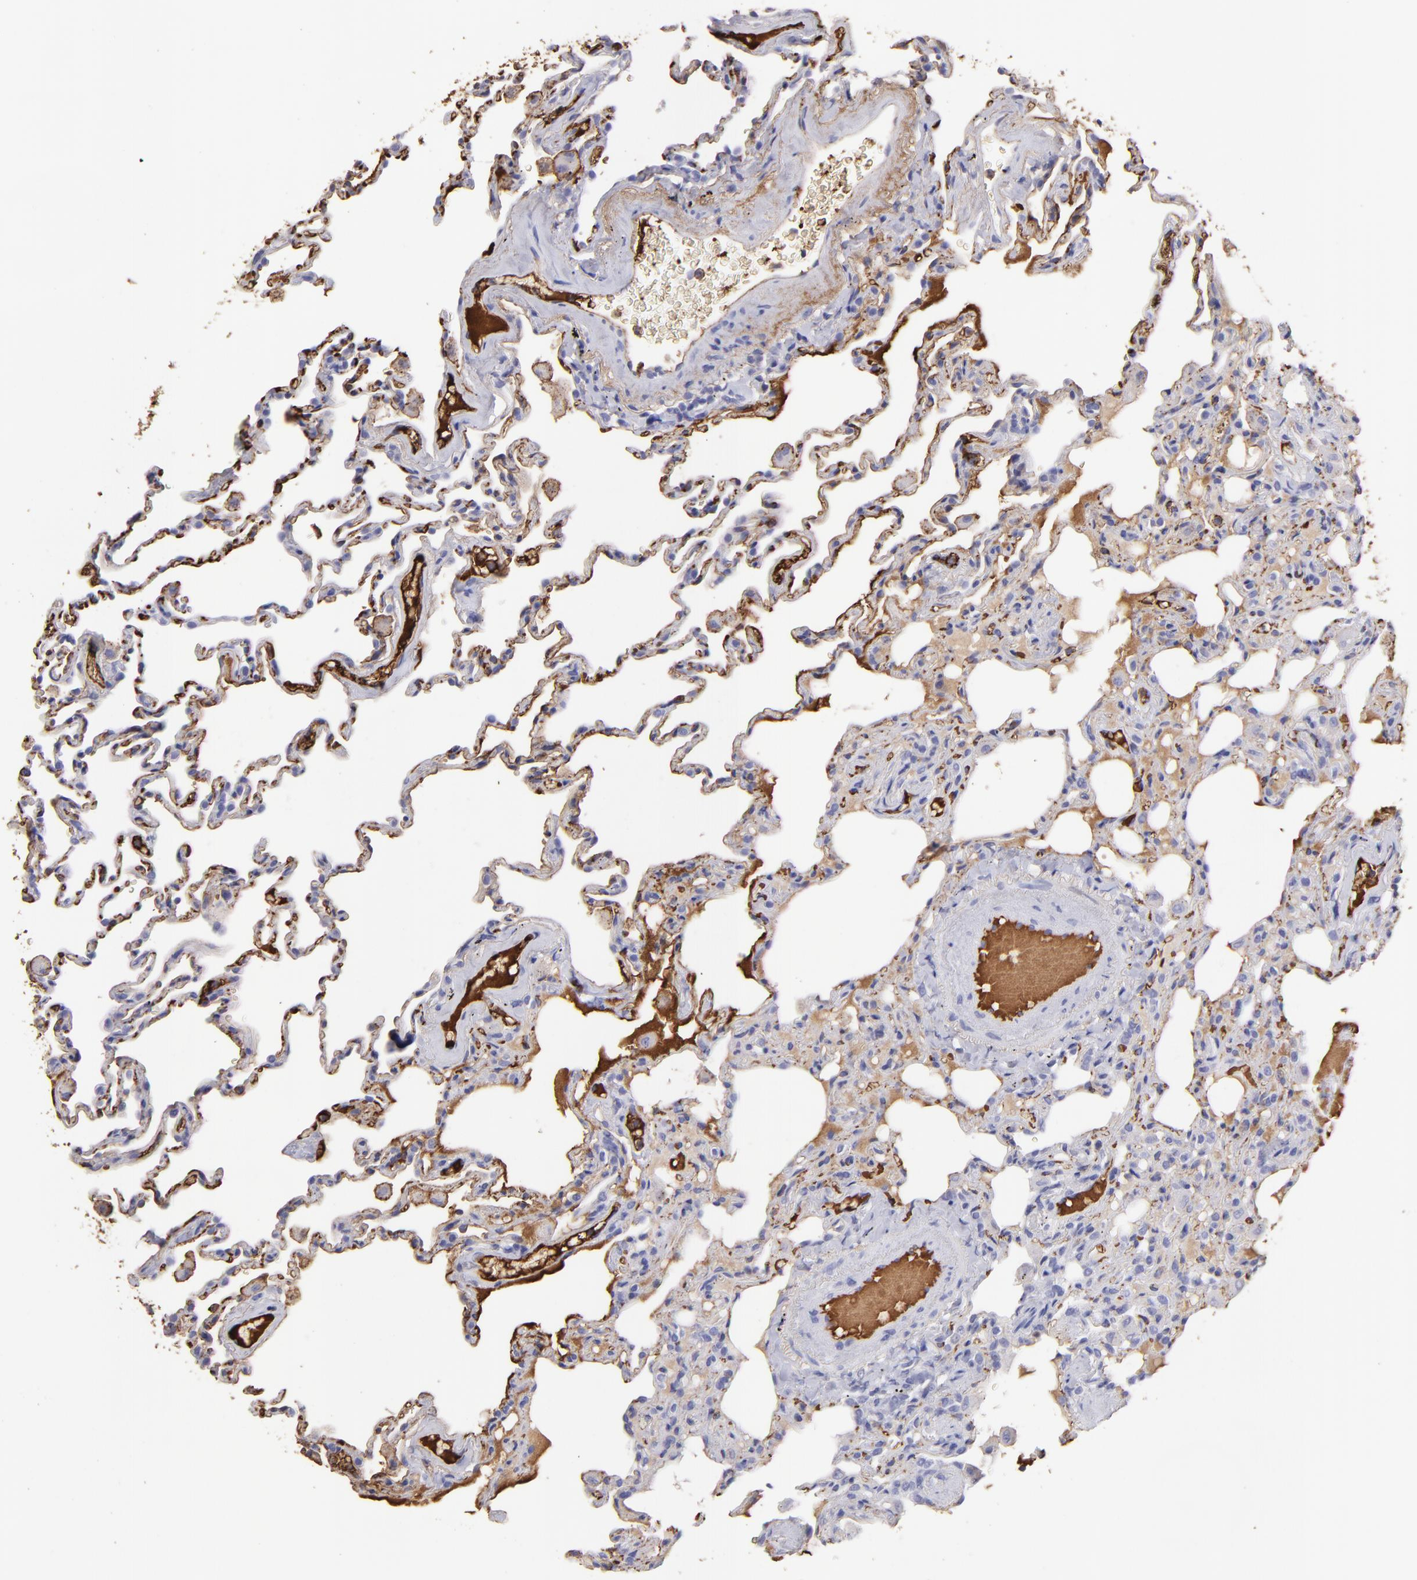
{"staining": {"intensity": "negative", "quantity": "none", "location": "none"}, "tissue": "lung", "cell_type": "Alveolar cells", "image_type": "normal", "snomed": [{"axis": "morphology", "description": "Normal tissue, NOS"}, {"axis": "topography", "description": "Lung"}], "caption": "Immunohistochemical staining of unremarkable lung reveals no significant positivity in alveolar cells.", "gene": "FGB", "patient": {"sex": "male", "age": 59}}